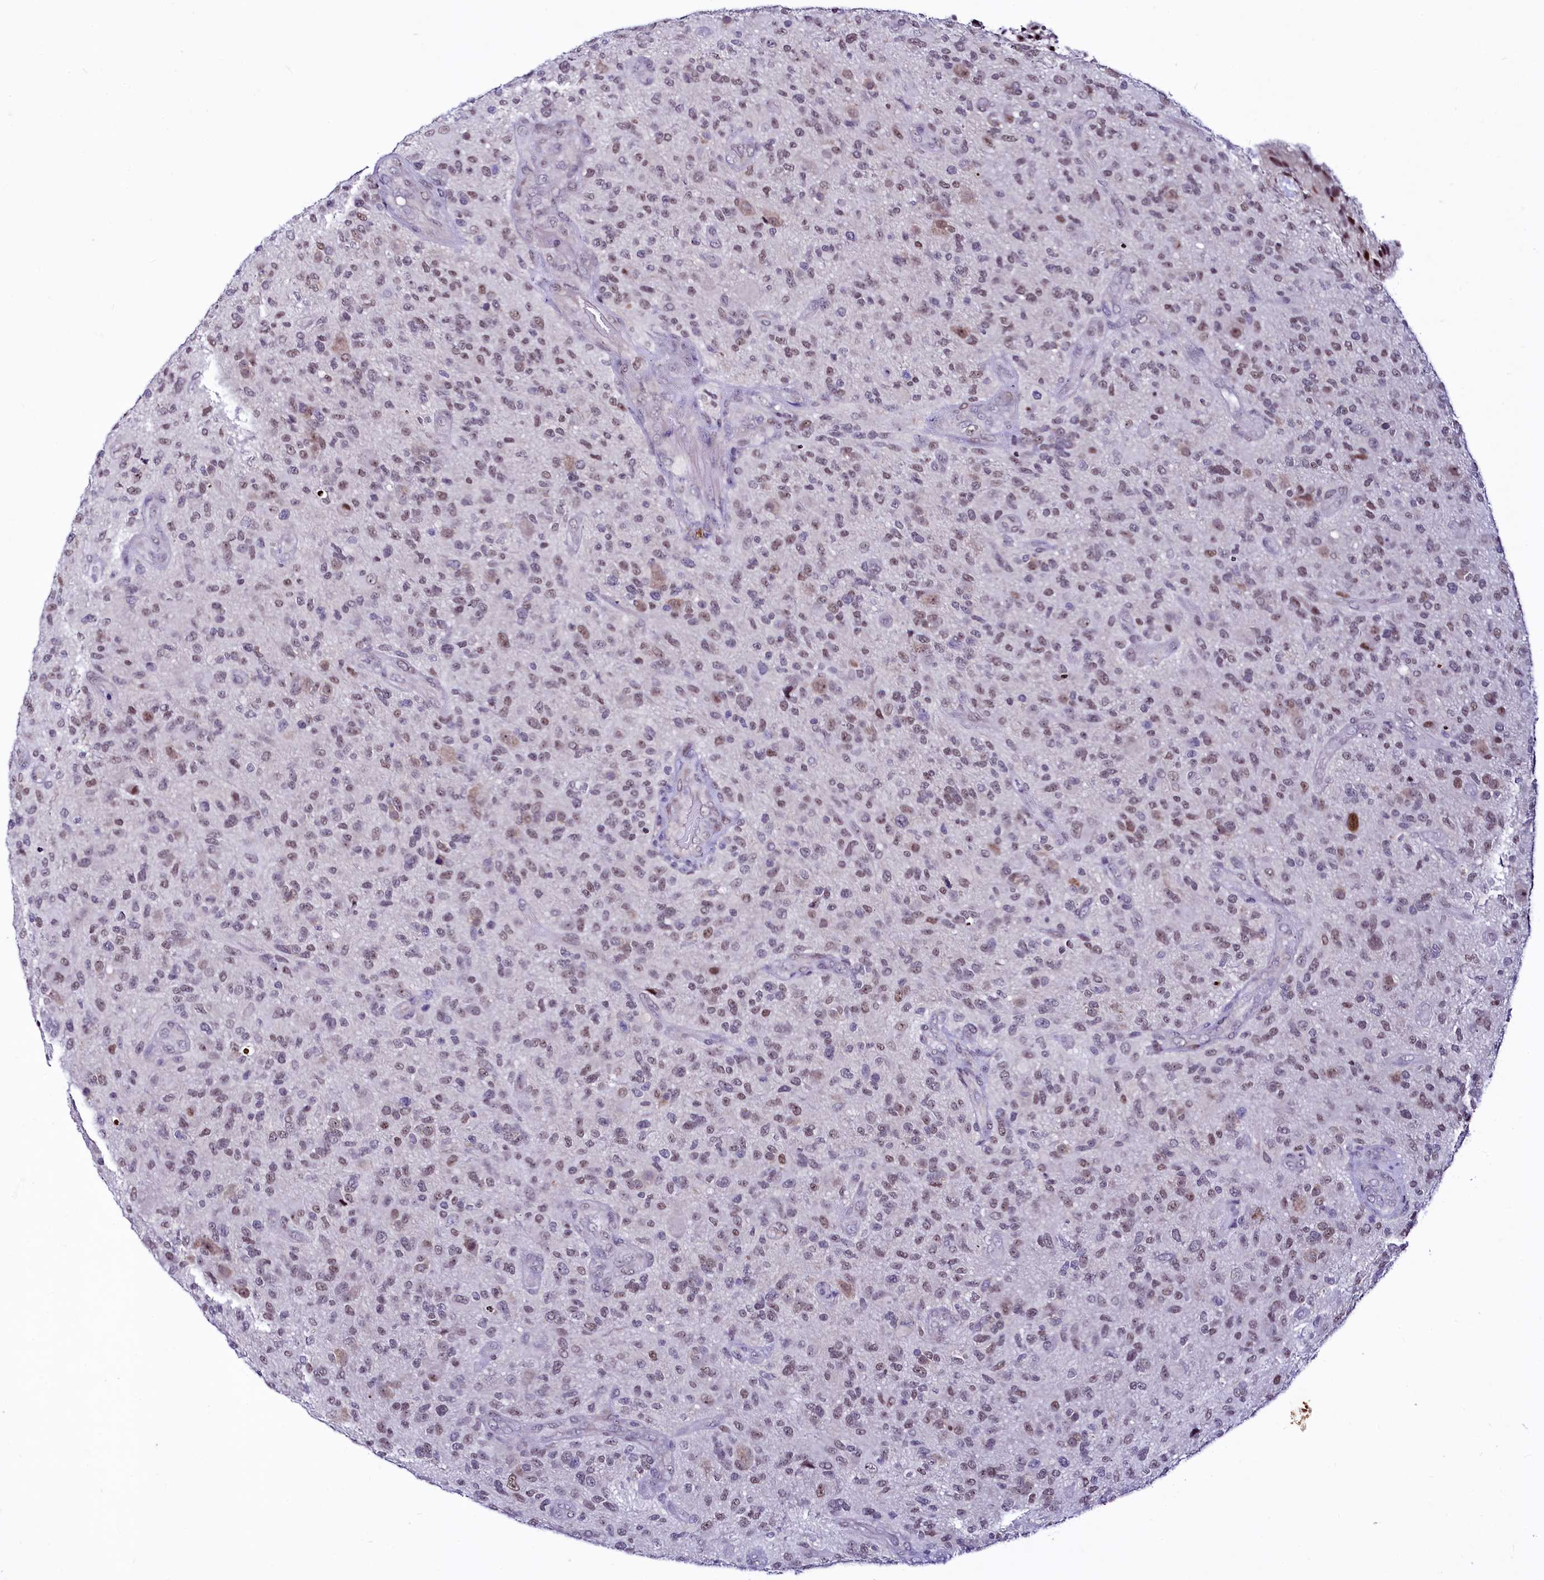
{"staining": {"intensity": "weak", "quantity": "25%-75%", "location": "nuclear"}, "tissue": "glioma", "cell_type": "Tumor cells", "image_type": "cancer", "snomed": [{"axis": "morphology", "description": "Glioma, malignant, High grade"}, {"axis": "topography", "description": "Brain"}], "caption": "Brown immunohistochemical staining in glioma displays weak nuclear positivity in approximately 25%-75% of tumor cells.", "gene": "LEUTX", "patient": {"sex": "male", "age": 47}}